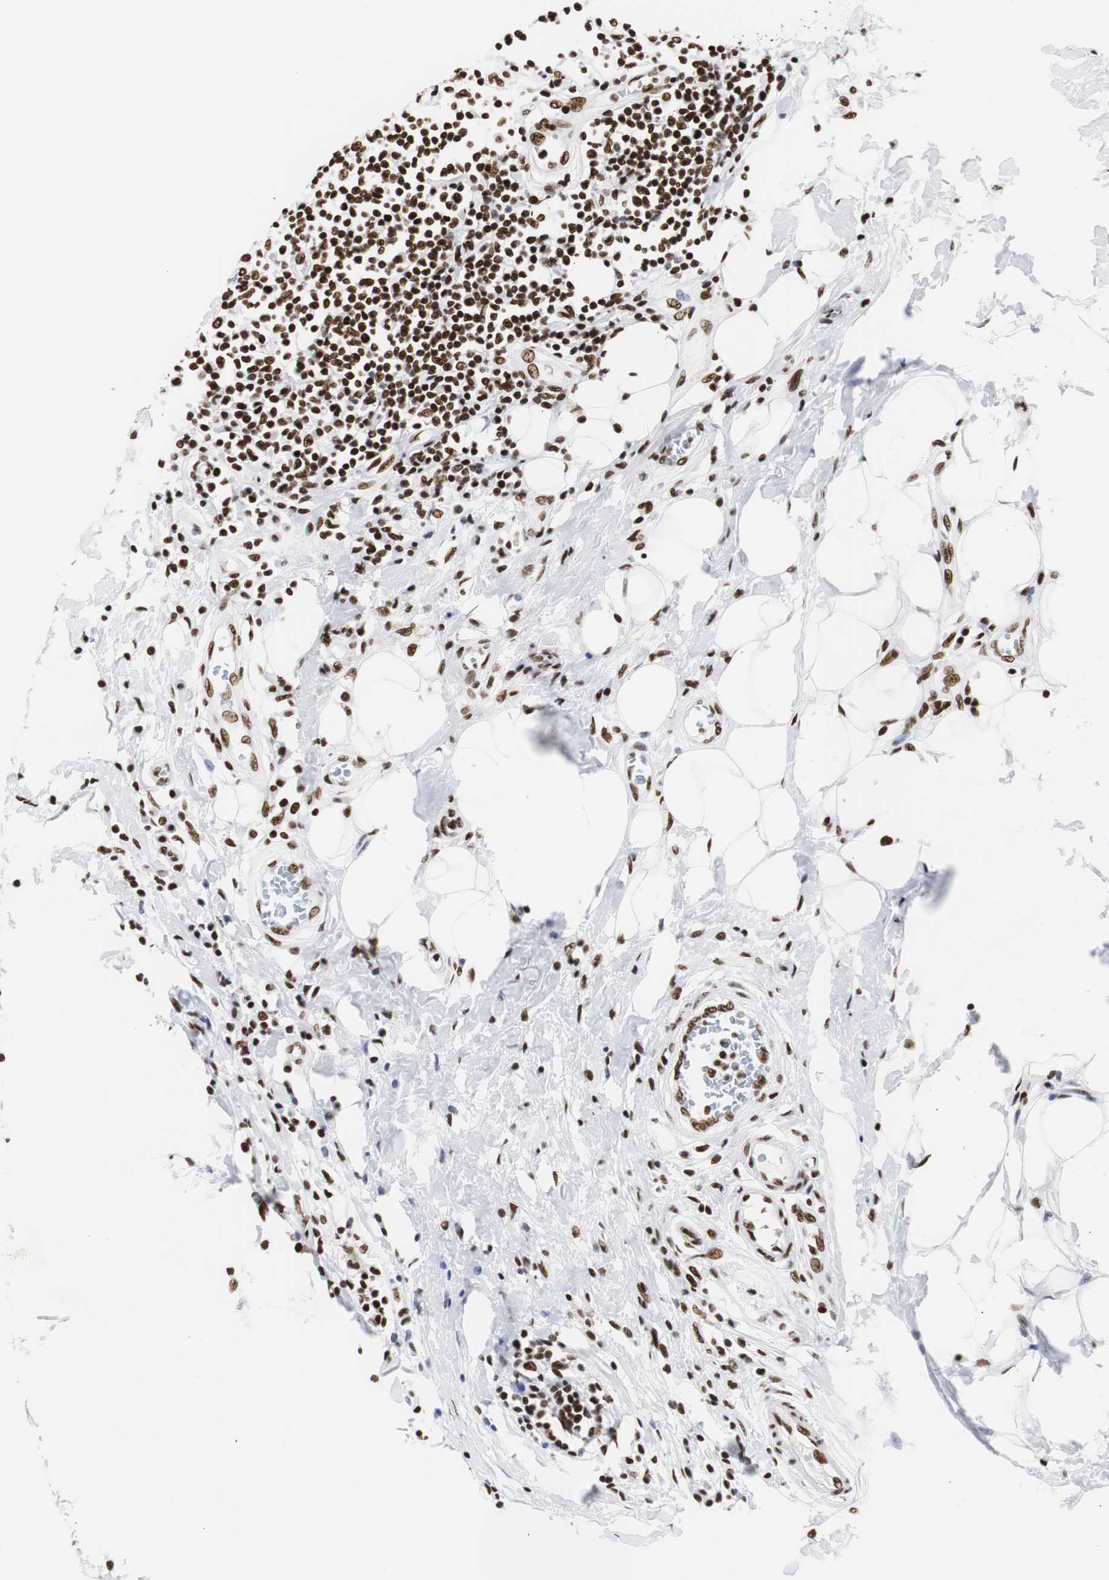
{"staining": {"intensity": "strong", "quantity": ">75%", "location": "nuclear"}, "tissue": "breast cancer", "cell_type": "Tumor cells", "image_type": "cancer", "snomed": [{"axis": "morphology", "description": "Duct carcinoma"}, {"axis": "topography", "description": "Breast"}], "caption": "An image of breast cancer stained for a protein demonstrates strong nuclear brown staining in tumor cells. Using DAB (3,3'-diaminobenzidine) (brown) and hematoxylin (blue) stains, captured at high magnification using brightfield microscopy.", "gene": "HNRNPH2", "patient": {"sex": "female", "age": 27}}